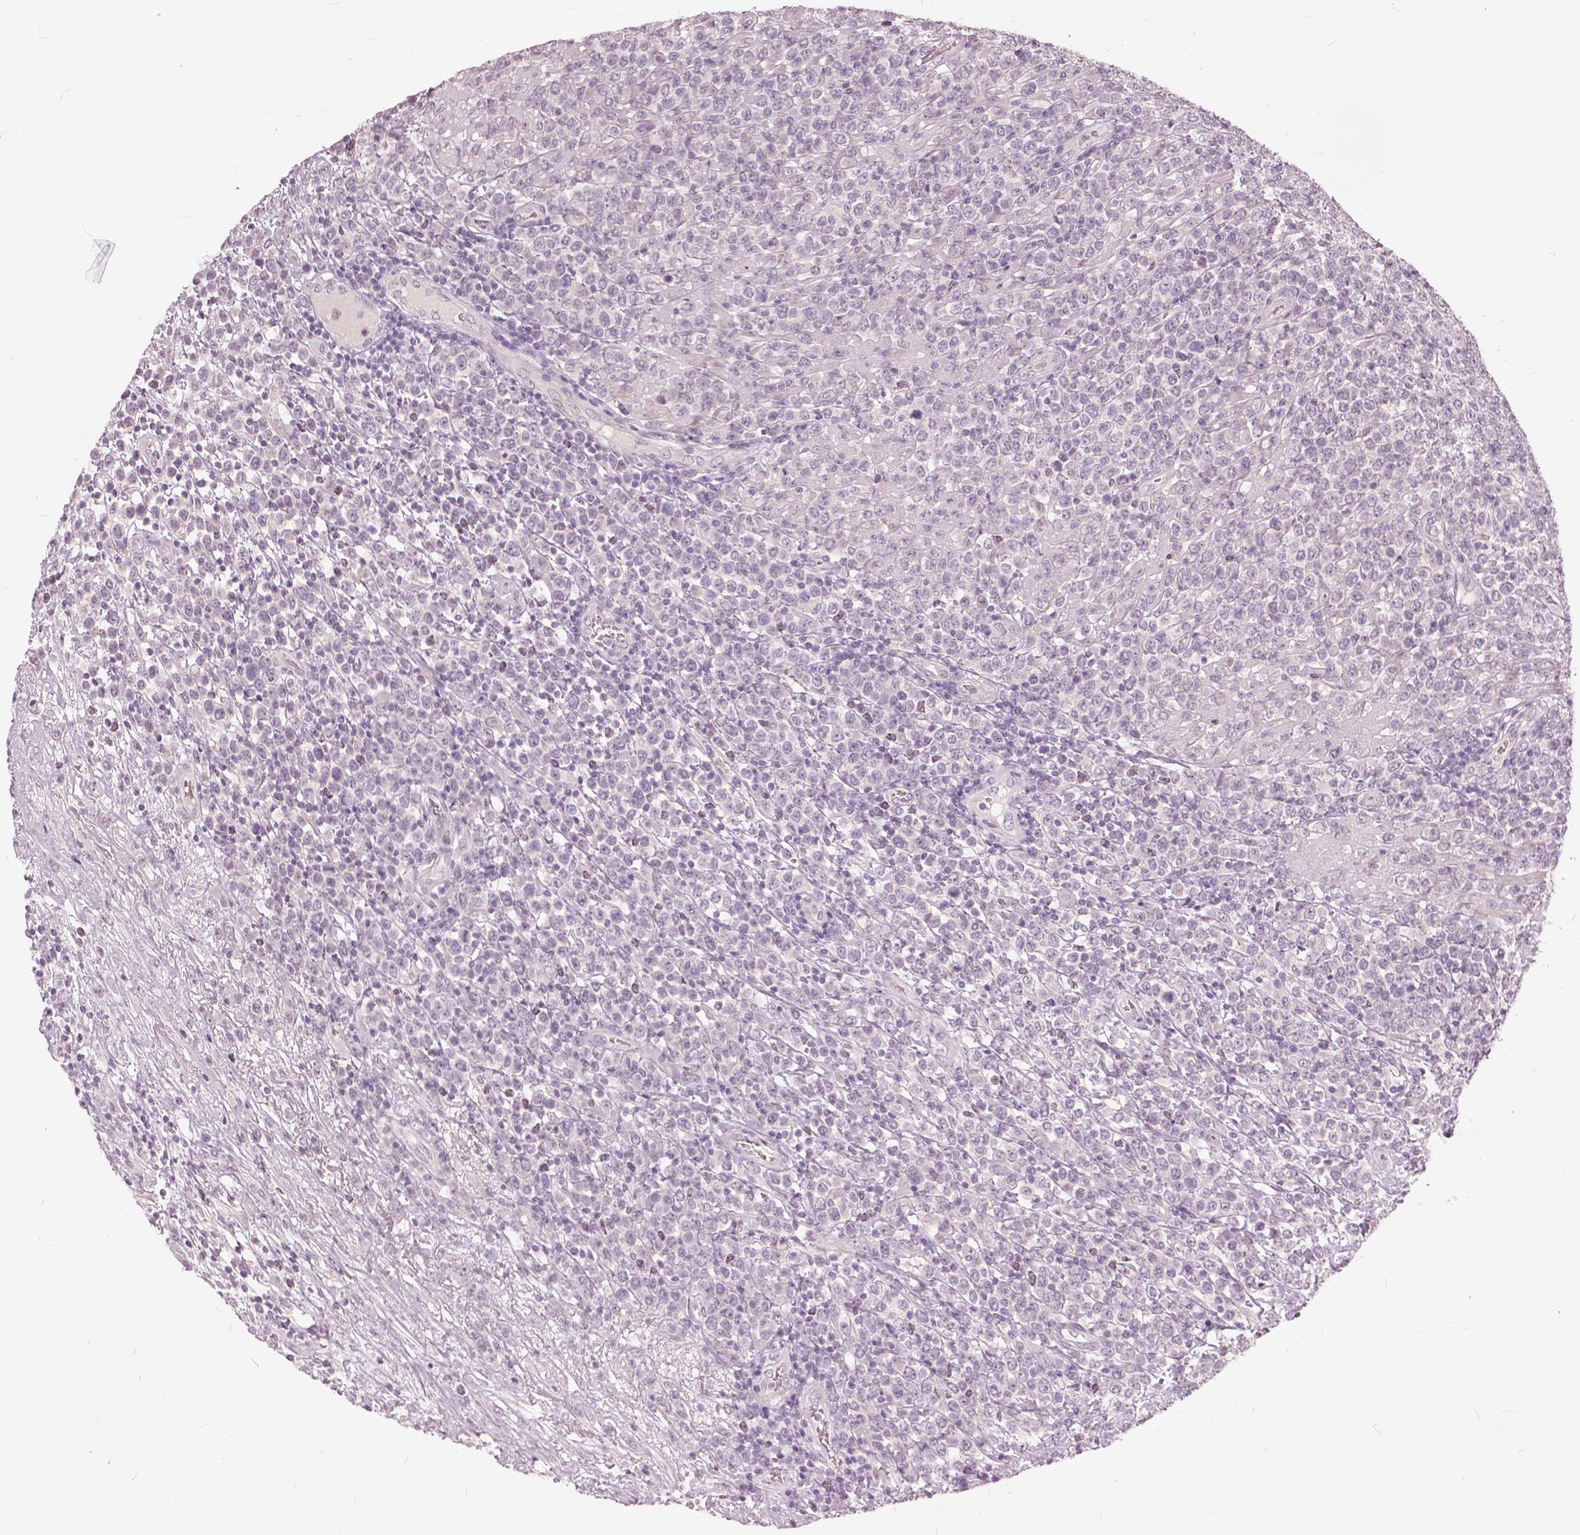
{"staining": {"intensity": "negative", "quantity": "none", "location": "none"}, "tissue": "lymphoma", "cell_type": "Tumor cells", "image_type": "cancer", "snomed": [{"axis": "morphology", "description": "Malignant lymphoma, non-Hodgkin's type, High grade"}, {"axis": "topography", "description": "Soft tissue"}], "caption": "There is no significant expression in tumor cells of lymphoma.", "gene": "NANOG", "patient": {"sex": "female", "age": 56}}